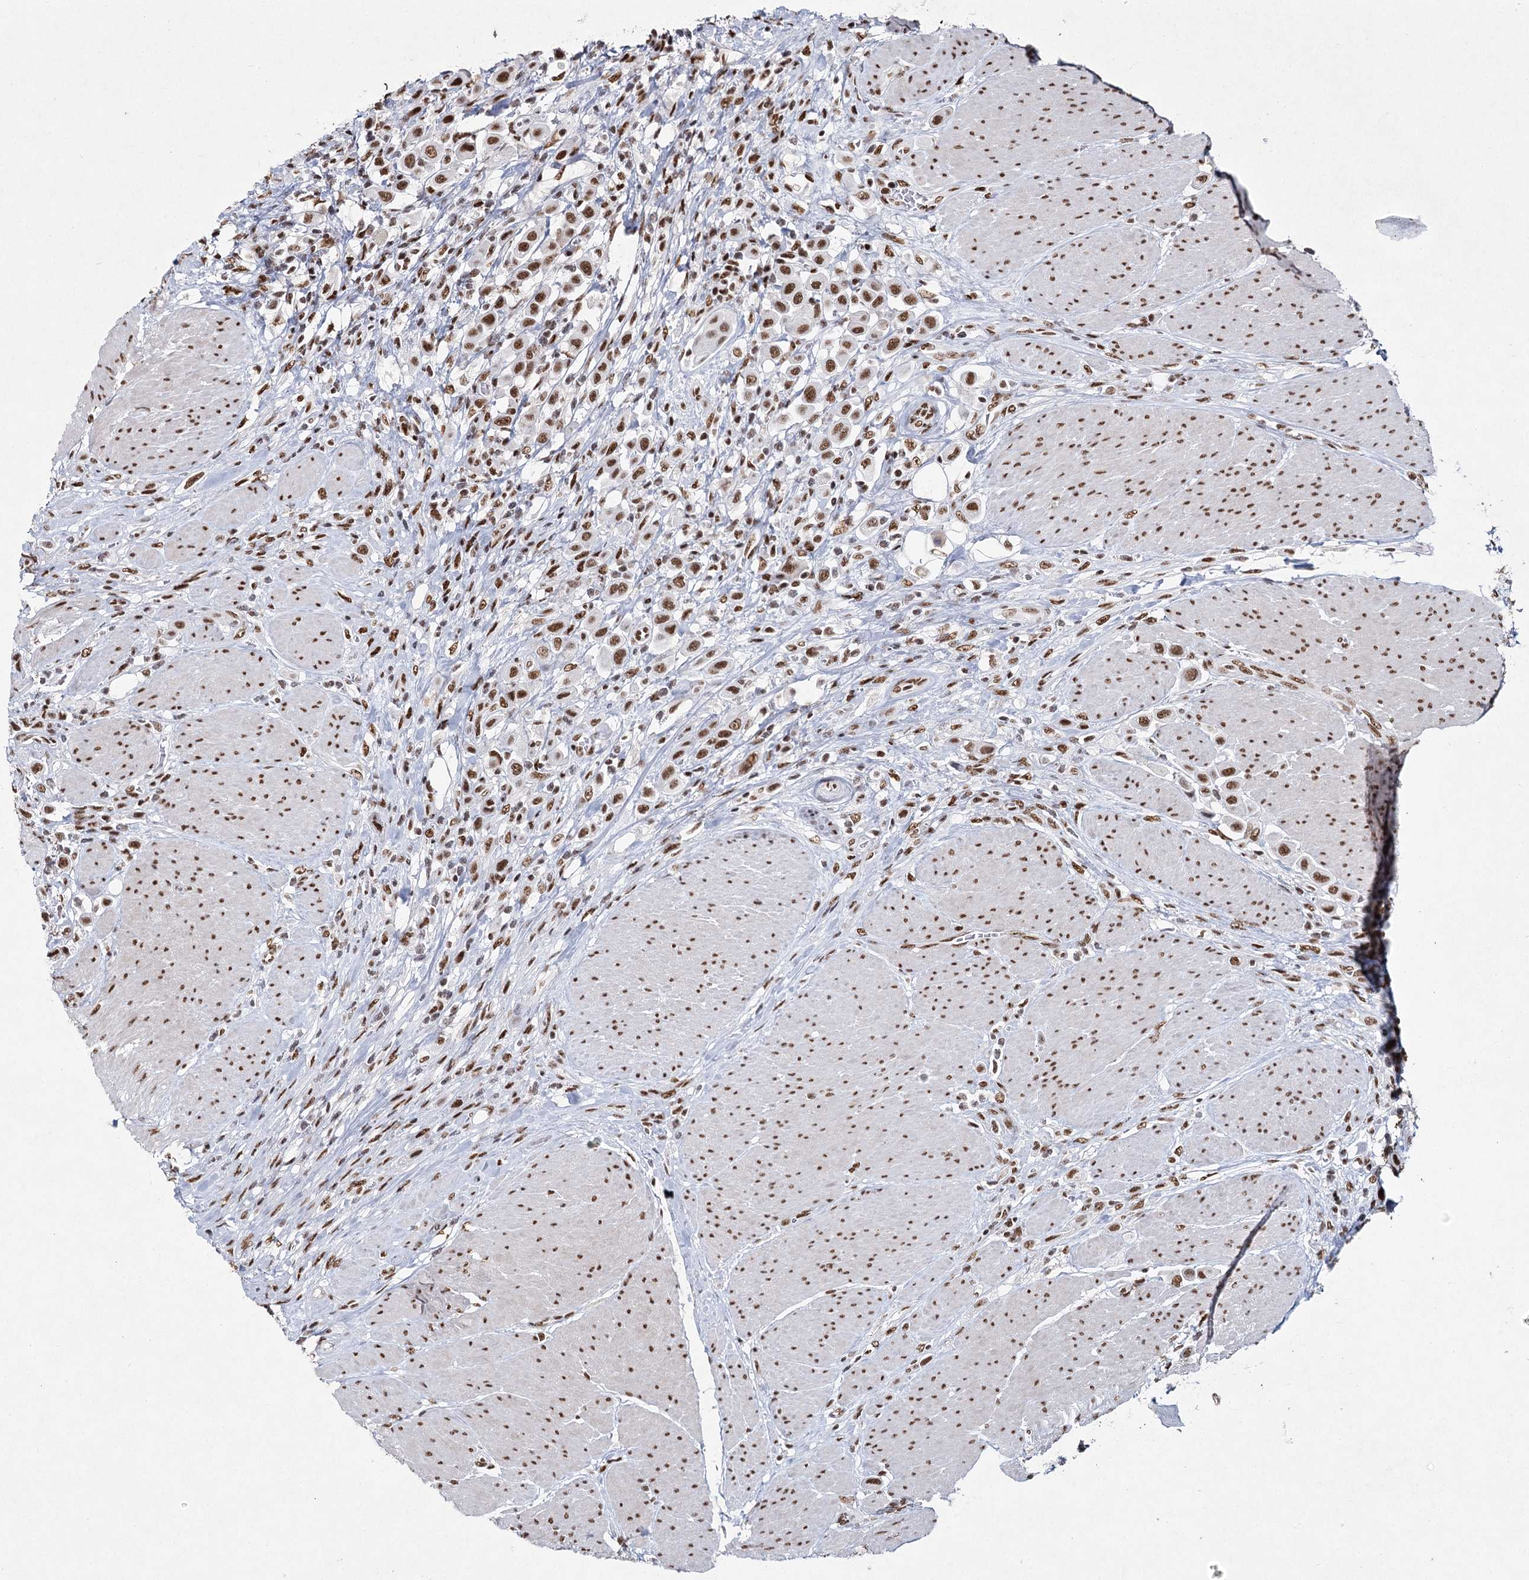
{"staining": {"intensity": "moderate", "quantity": ">75%", "location": "nuclear"}, "tissue": "urothelial cancer", "cell_type": "Tumor cells", "image_type": "cancer", "snomed": [{"axis": "morphology", "description": "Urothelial carcinoma, High grade"}, {"axis": "topography", "description": "Urinary bladder"}], "caption": "The photomicrograph shows staining of urothelial carcinoma (high-grade), revealing moderate nuclear protein staining (brown color) within tumor cells. Using DAB (3,3'-diaminobenzidine) (brown) and hematoxylin (blue) stains, captured at high magnification using brightfield microscopy.", "gene": "SCAF8", "patient": {"sex": "male", "age": 50}}